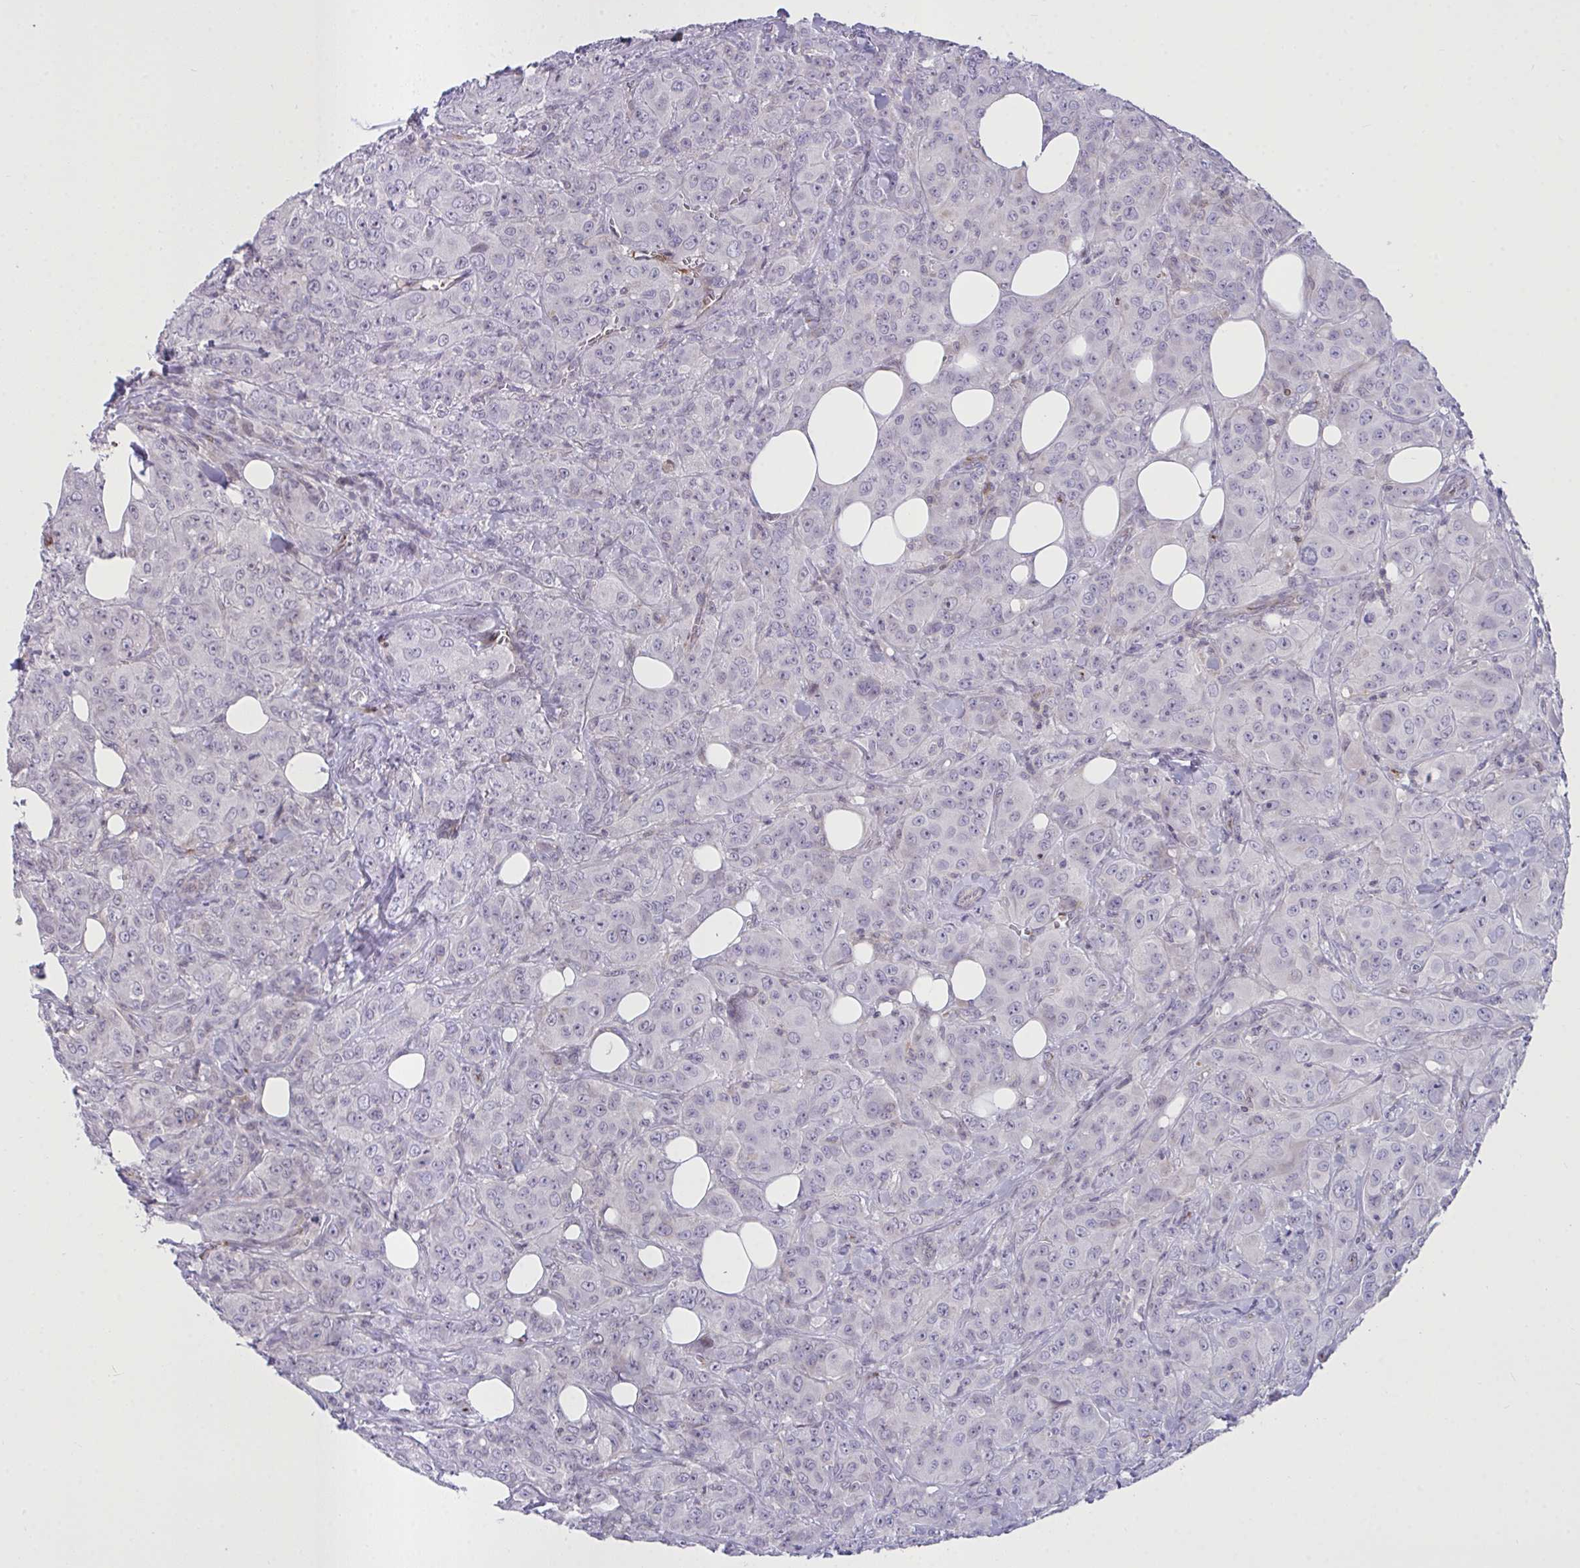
{"staining": {"intensity": "negative", "quantity": "none", "location": "none"}, "tissue": "breast cancer", "cell_type": "Tumor cells", "image_type": "cancer", "snomed": [{"axis": "morphology", "description": "Normal tissue, NOS"}, {"axis": "morphology", "description": "Duct carcinoma"}, {"axis": "topography", "description": "Breast"}], "caption": "Histopathology image shows no protein positivity in tumor cells of intraductal carcinoma (breast) tissue. (DAB immunohistochemistry (IHC), high magnification).", "gene": "SEMA6B", "patient": {"sex": "female", "age": 43}}